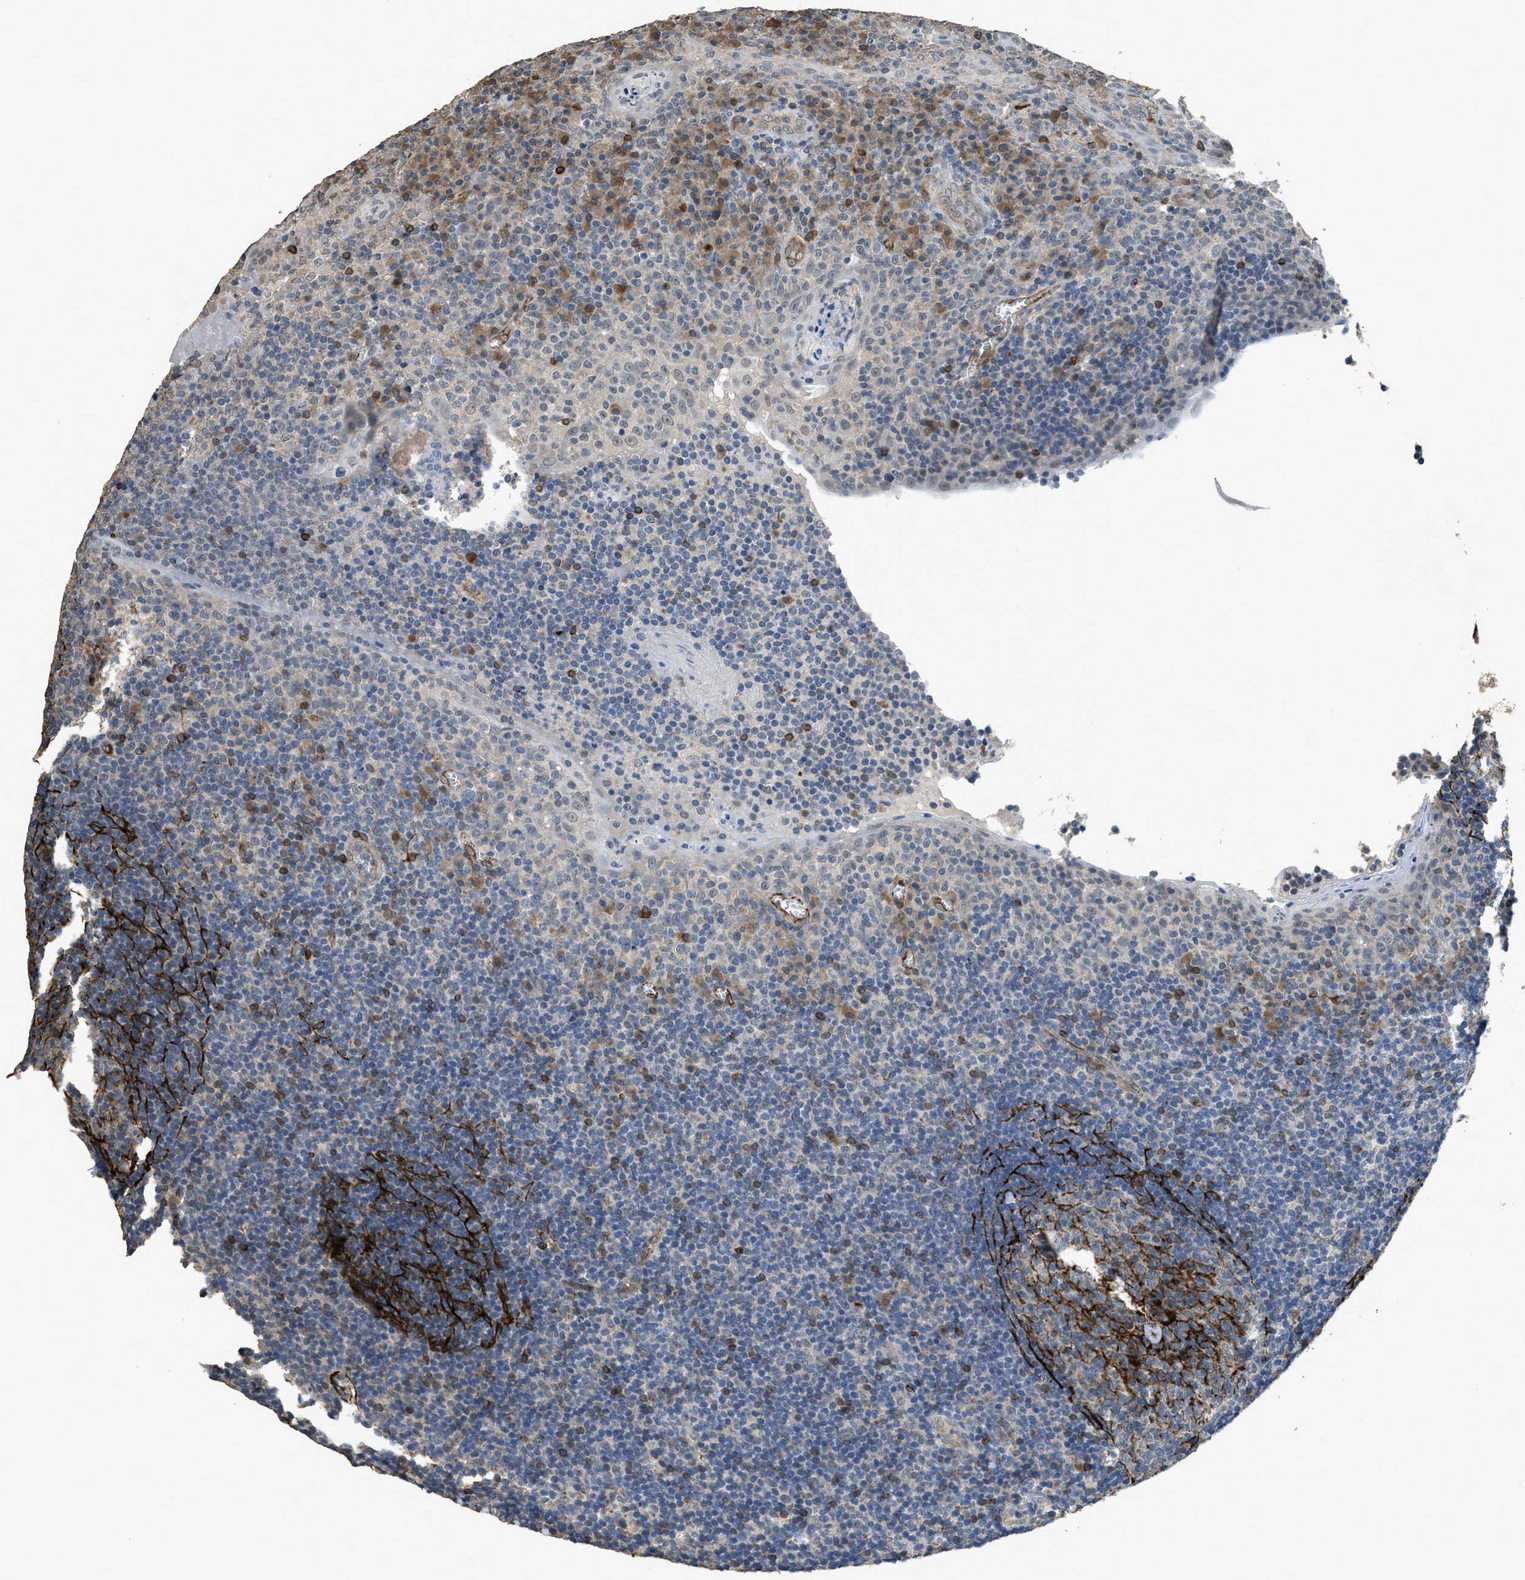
{"staining": {"intensity": "negative", "quantity": "none", "location": "none"}, "tissue": "tonsil", "cell_type": "Germinal center cells", "image_type": "normal", "snomed": [{"axis": "morphology", "description": "Normal tissue, NOS"}, {"axis": "topography", "description": "Tonsil"}], "caption": "The image displays no staining of germinal center cells in benign tonsil.", "gene": "SYNM", "patient": {"sex": "male", "age": 37}}